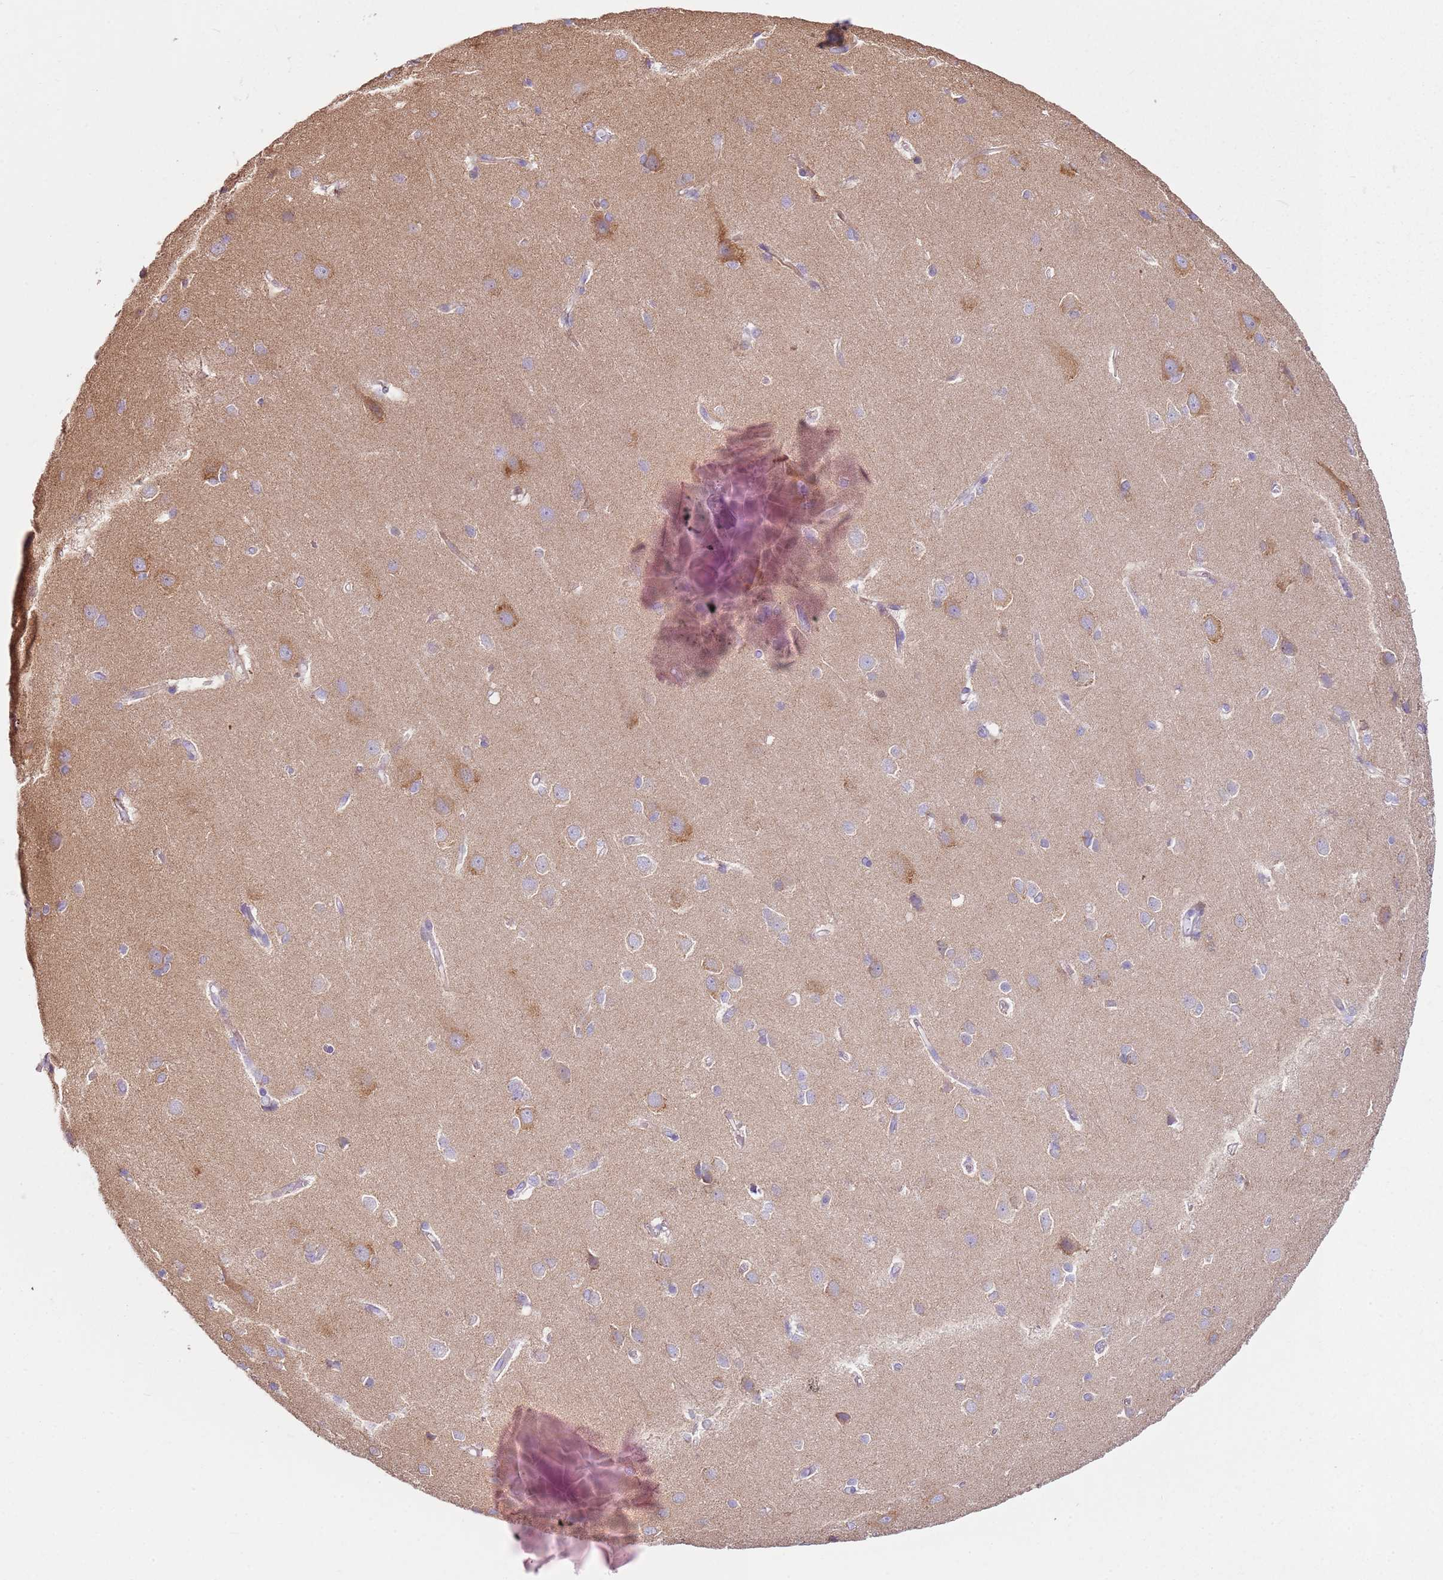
{"staining": {"intensity": "negative", "quantity": "none", "location": "none"}, "tissue": "cerebral cortex", "cell_type": "Endothelial cells", "image_type": "normal", "snomed": [{"axis": "morphology", "description": "Normal tissue, NOS"}, {"axis": "topography", "description": "Cerebral cortex"}], "caption": "The IHC micrograph has no significant expression in endothelial cells of cerebral cortex.", "gene": "ALS2", "patient": {"sex": "male", "age": 37}}